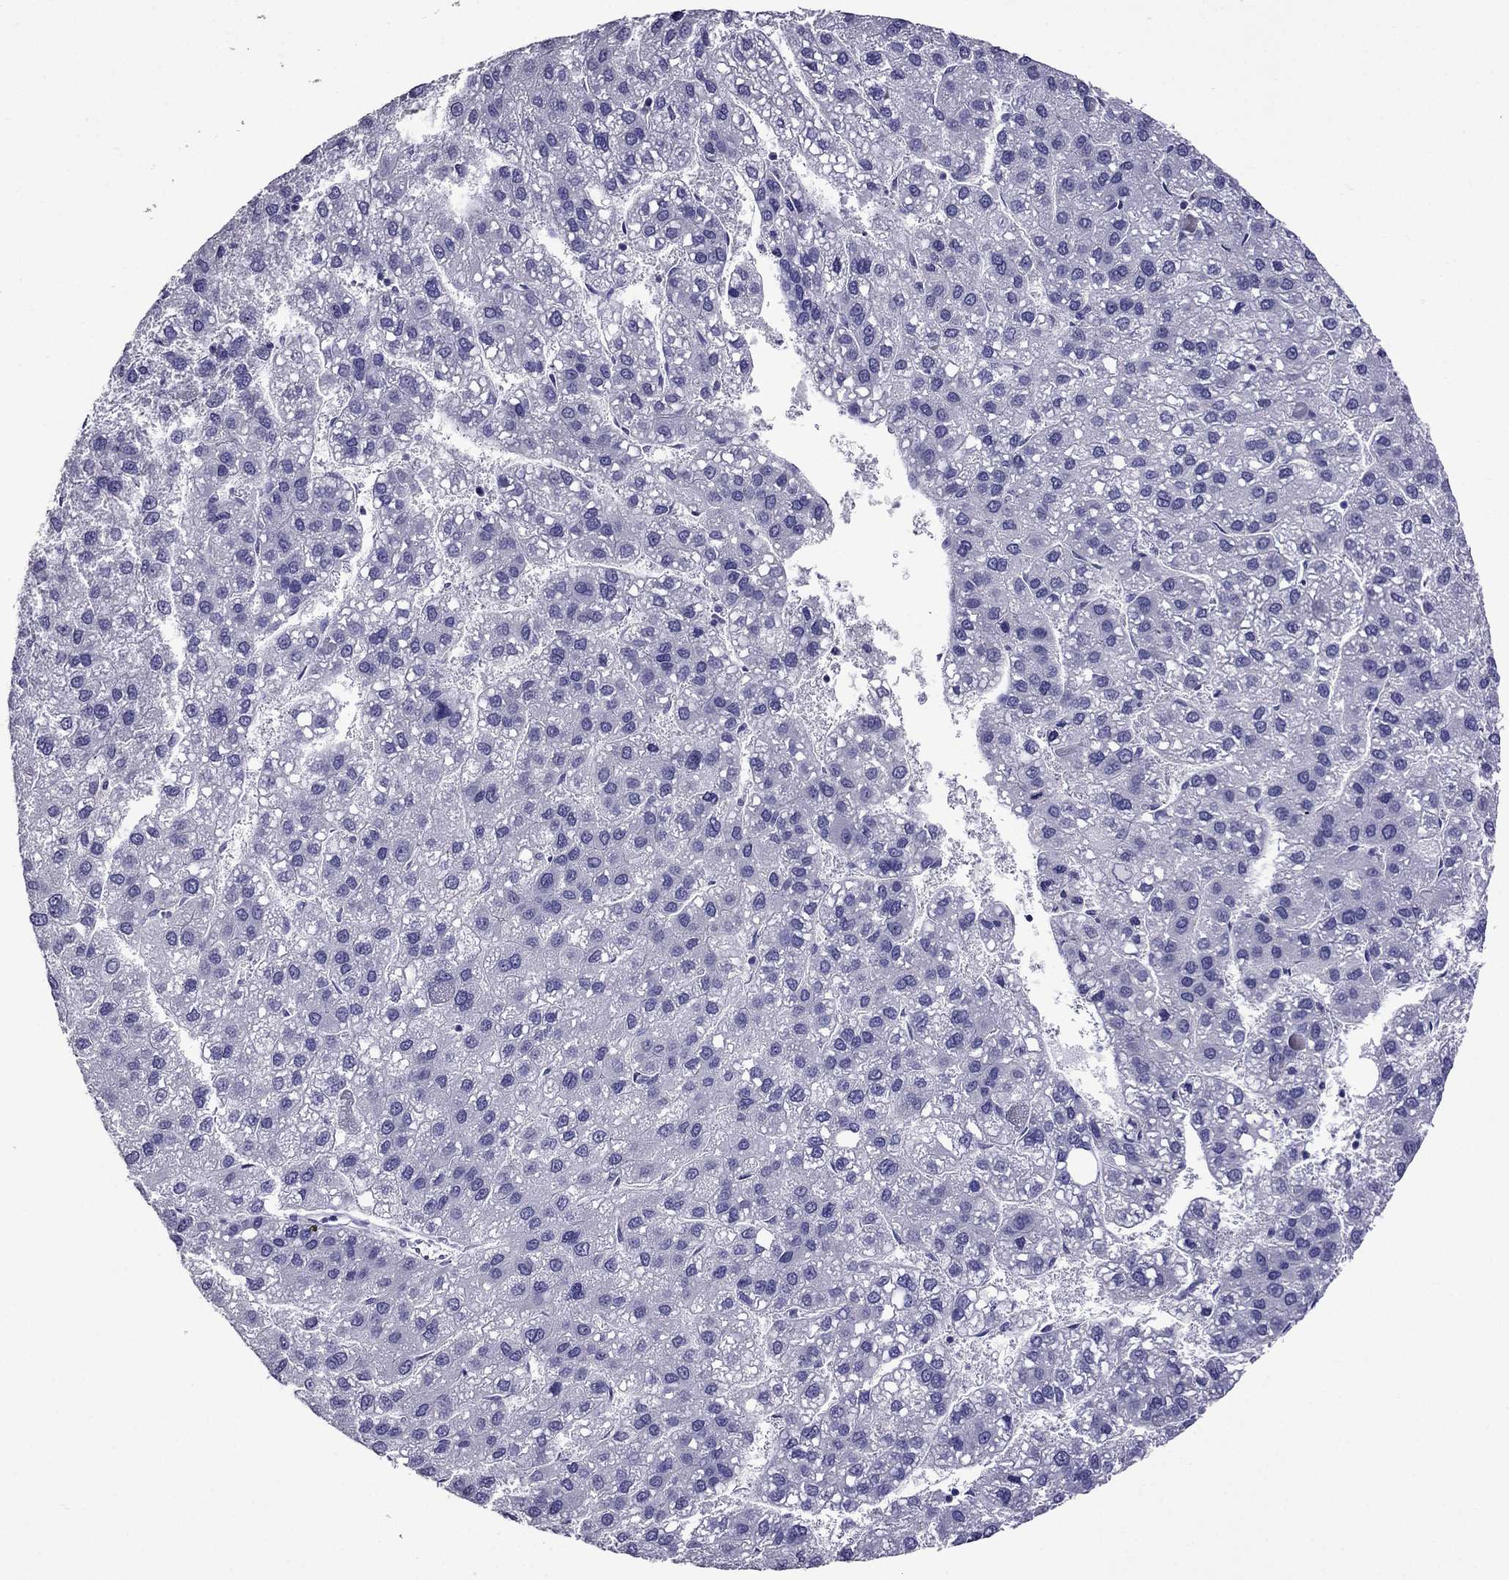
{"staining": {"intensity": "negative", "quantity": "none", "location": "none"}, "tissue": "liver cancer", "cell_type": "Tumor cells", "image_type": "cancer", "snomed": [{"axis": "morphology", "description": "Carcinoma, Hepatocellular, NOS"}, {"axis": "topography", "description": "Liver"}], "caption": "Liver cancer (hepatocellular carcinoma) stained for a protein using IHC exhibits no staining tumor cells.", "gene": "OXCT2", "patient": {"sex": "female", "age": 82}}